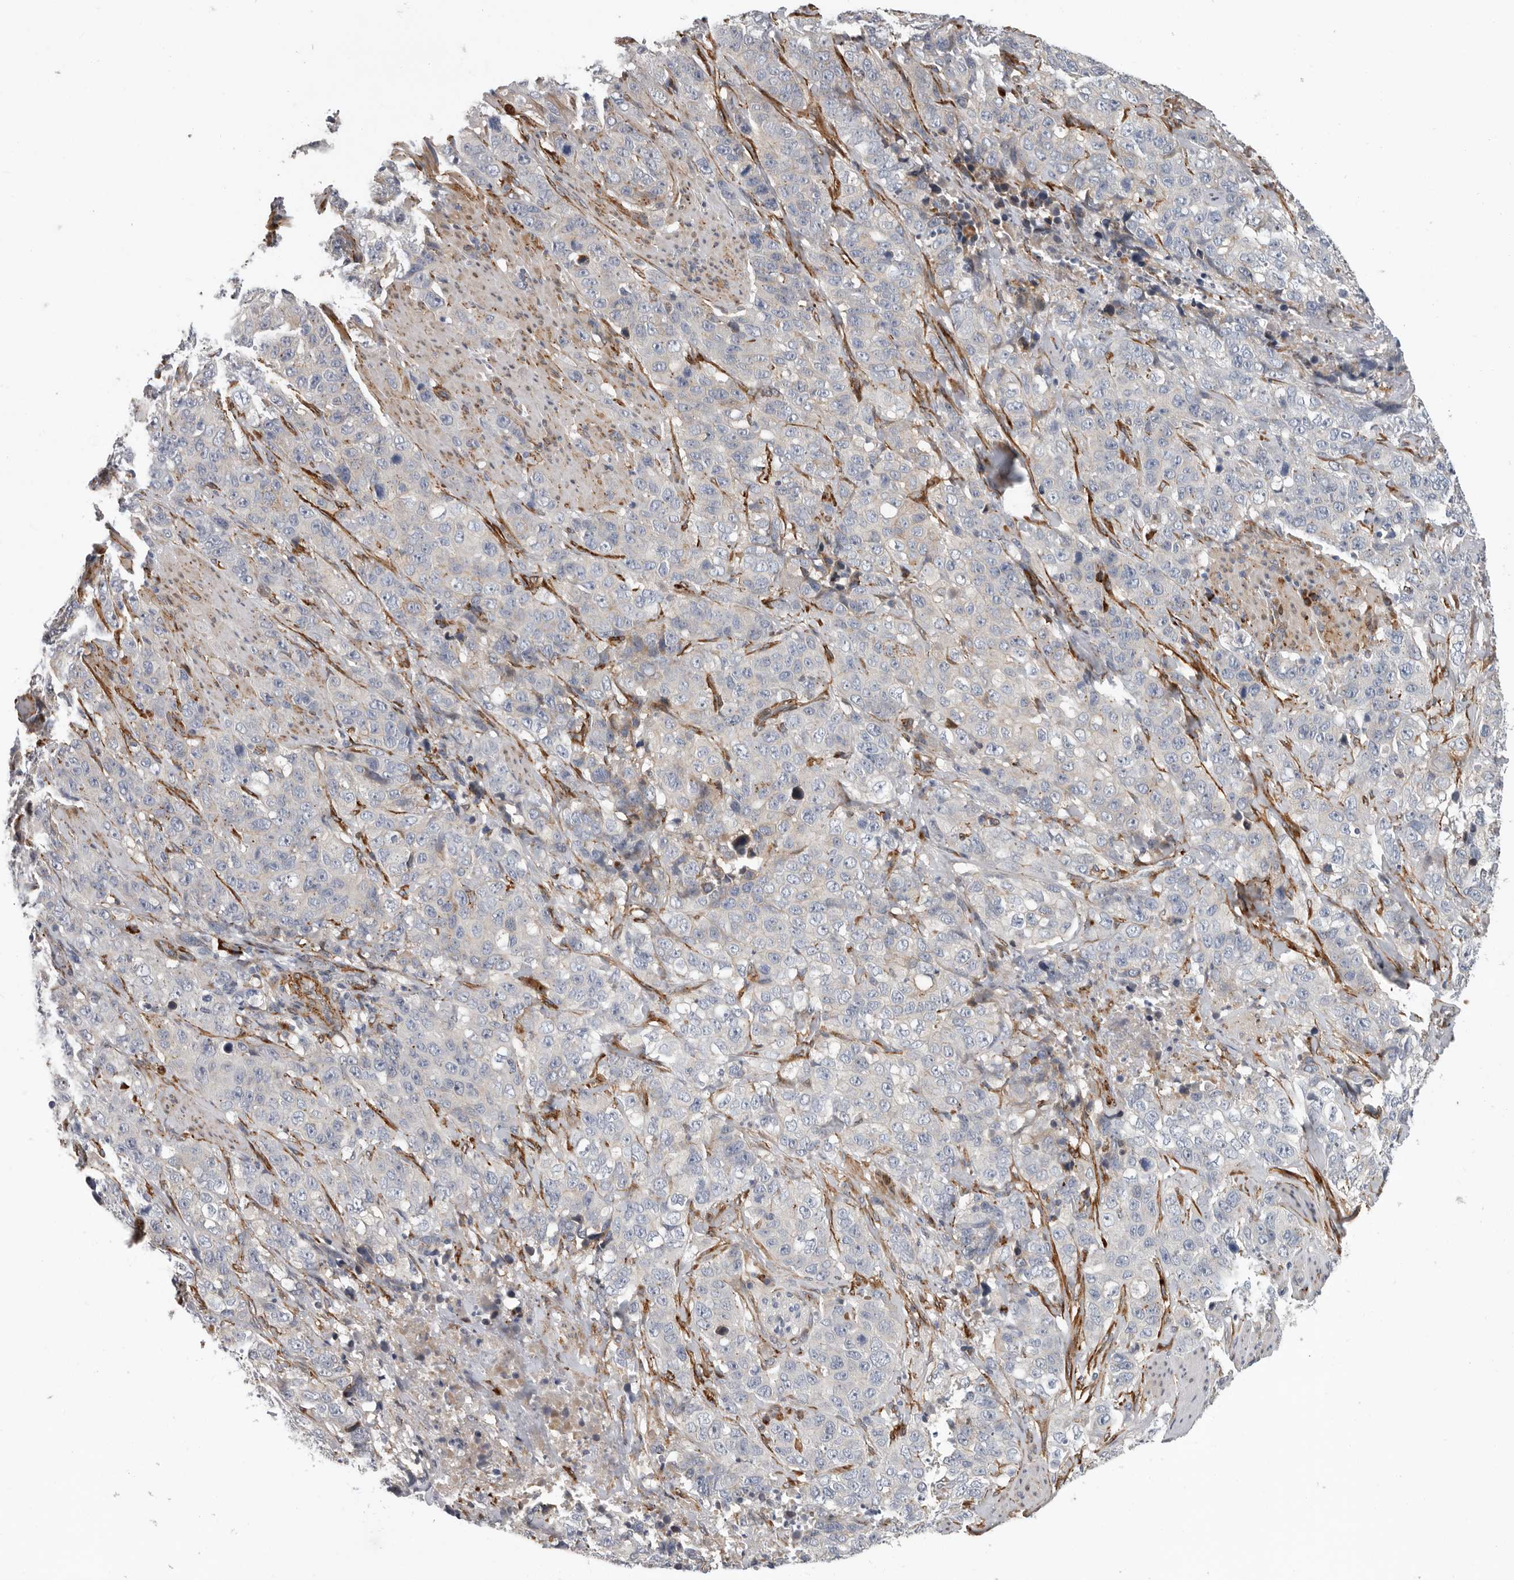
{"staining": {"intensity": "negative", "quantity": "none", "location": "none"}, "tissue": "stomach cancer", "cell_type": "Tumor cells", "image_type": "cancer", "snomed": [{"axis": "morphology", "description": "Adenocarcinoma, NOS"}, {"axis": "topography", "description": "Stomach"}], "caption": "Immunohistochemical staining of adenocarcinoma (stomach) demonstrates no significant positivity in tumor cells. The staining was performed using DAB (3,3'-diaminobenzidine) to visualize the protein expression in brown, while the nuclei were stained in blue with hematoxylin (Magnification: 20x).", "gene": "ATXN3L", "patient": {"sex": "male", "age": 48}}